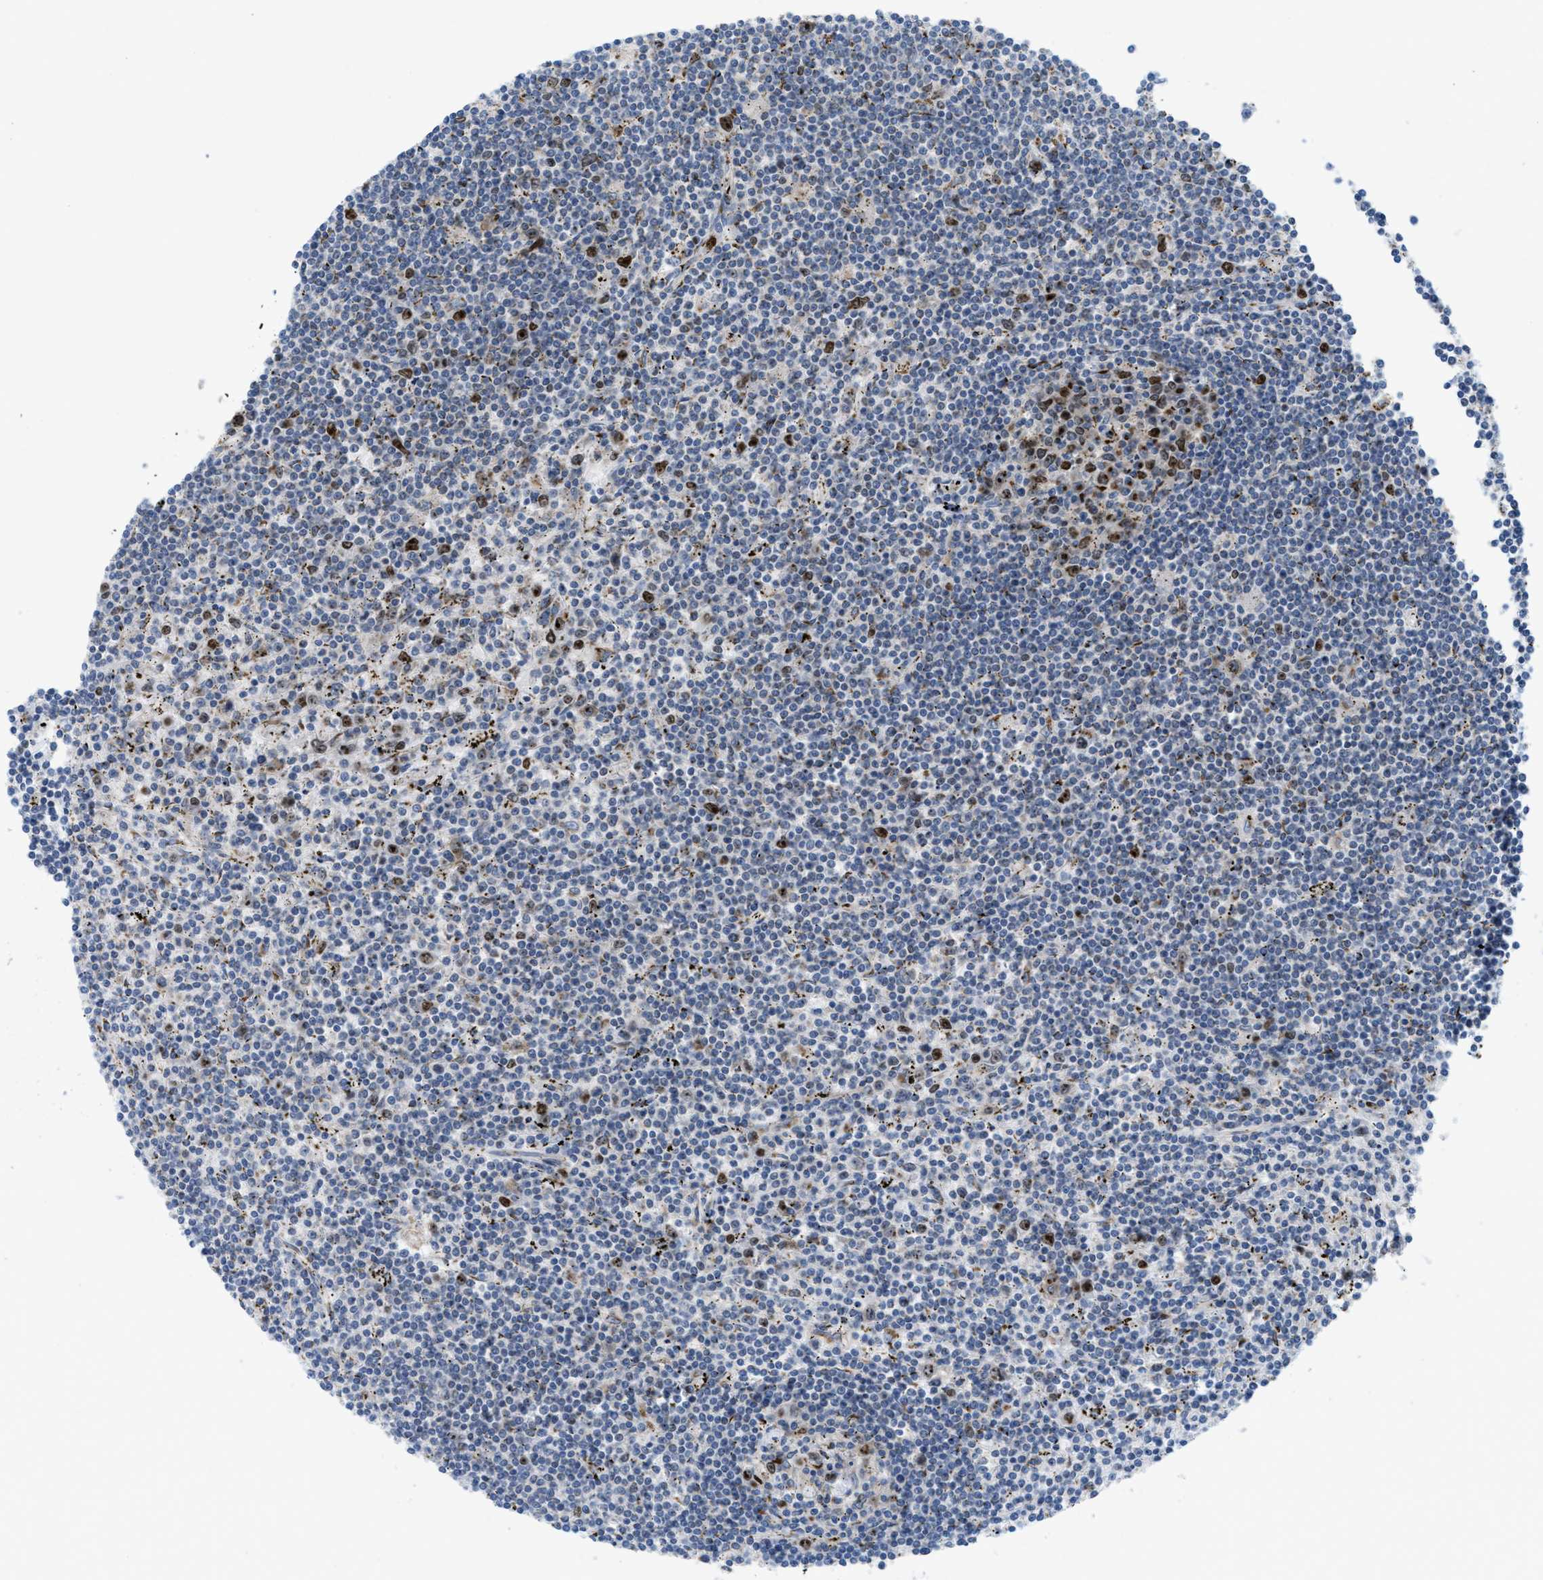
{"staining": {"intensity": "negative", "quantity": "none", "location": "none"}, "tissue": "lymphoma", "cell_type": "Tumor cells", "image_type": "cancer", "snomed": [{"axis": "morphology", "description": "Malignant lymphoma, non-Hodgkin's type, Low grade"}, {"axis": "topography", "description": "Spleen"}], "caption": "Immunohistochemistry micrograph of neoplastic tissue: lymphoma stained with DAB exhibits no significant protein positivity in tumor cells.", "gene": "SLC38A10", "patient": {"sex": "male", "age": 76}}